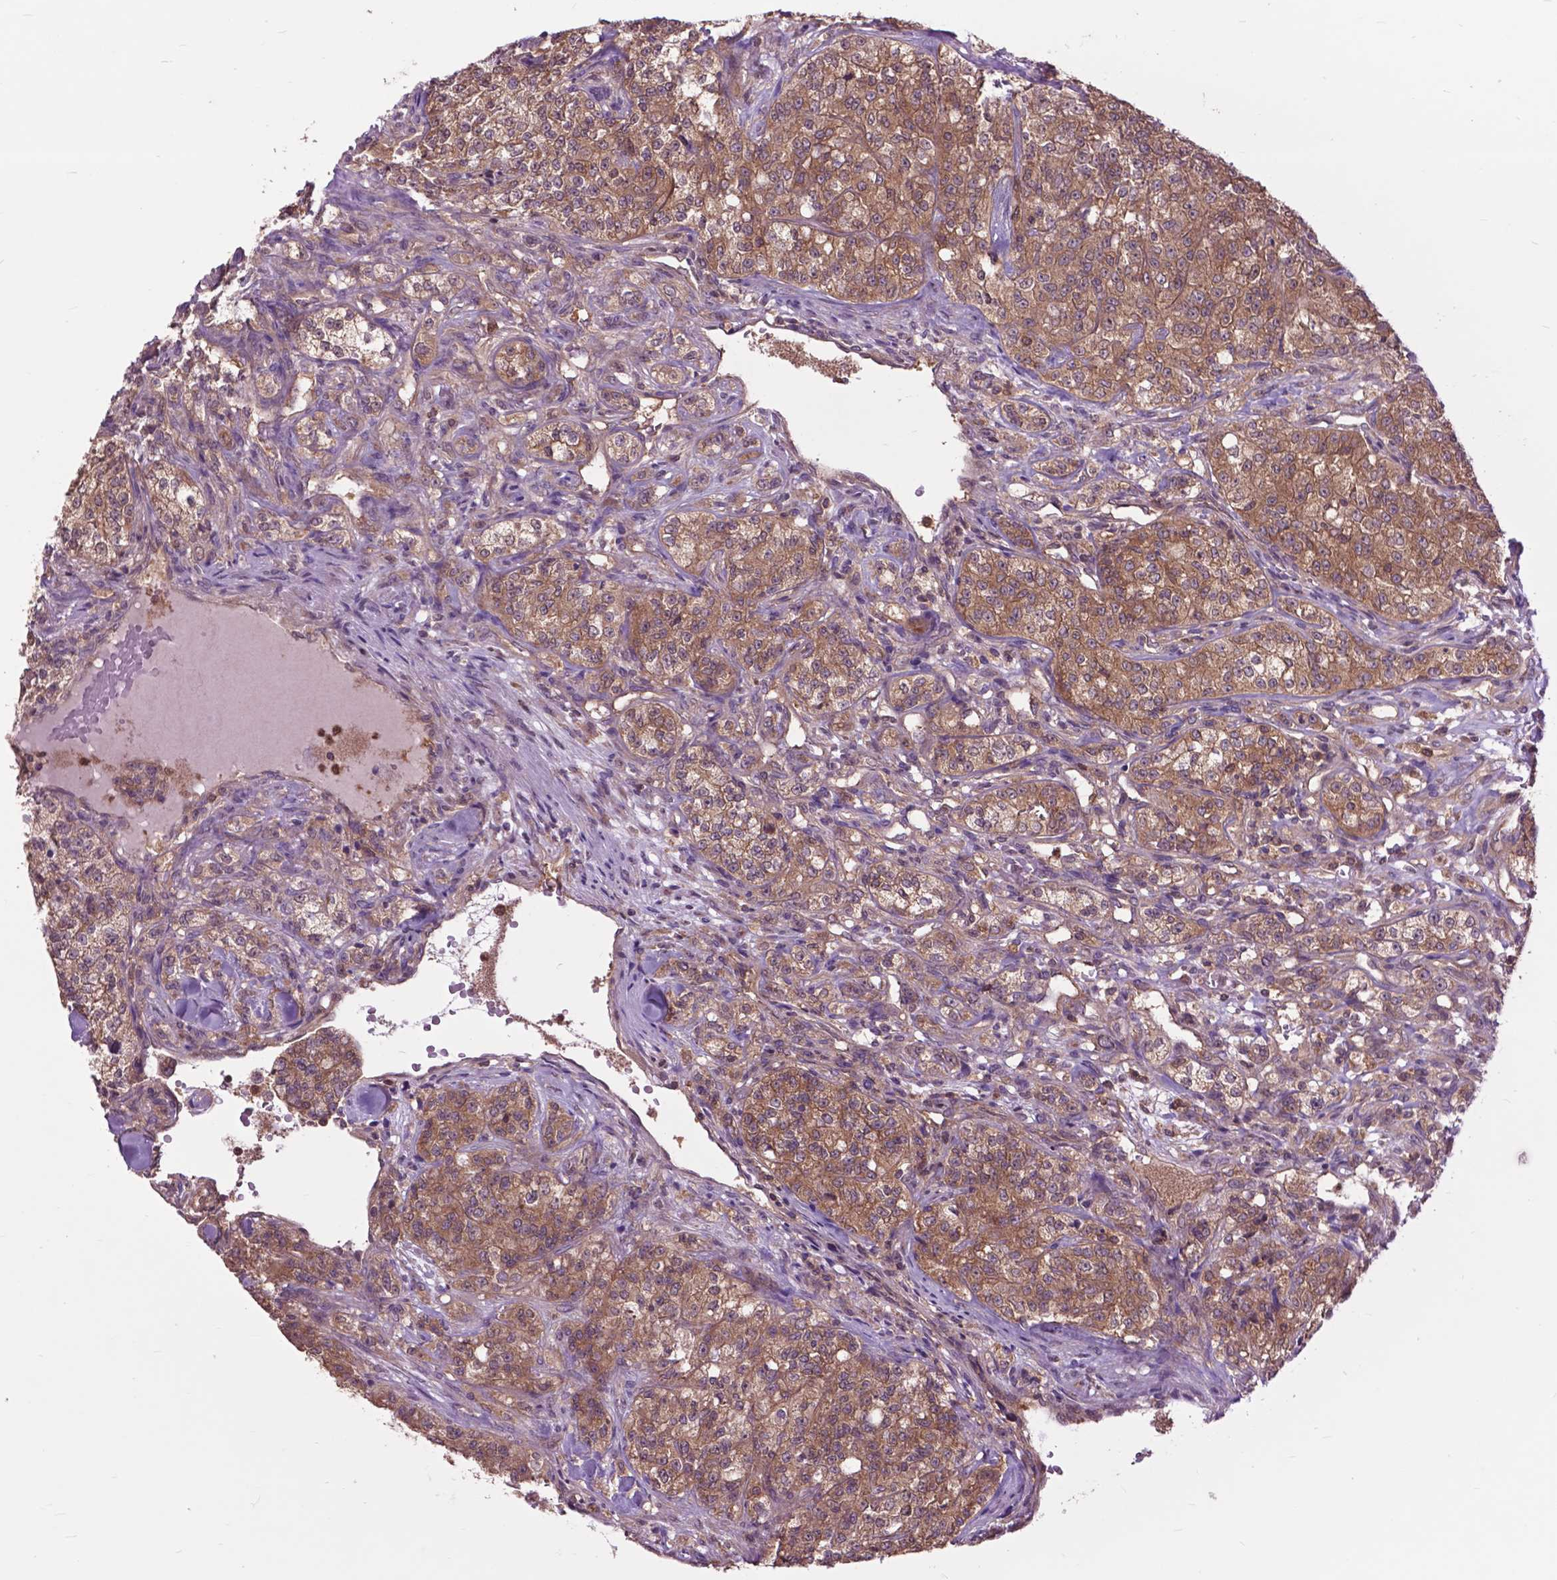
{"staining": {"intensity": "moderate", "quantity": ">75%", "location": "cytoplasmic/membranous"}, "tissue": "renal cancer", "cell_type": "Tumor cells", "image_type": "cancer", "snomed": [{"axis": "morphology", "description": "Adenocarcinoma, NOS"}, {"axis": "topography", "description": "Kidney"}], "caption": "Protein expression analysis of adenocarcinoma (renal) exhibits moderate cytoplasmic/membranous positivity in approximately >75% of tumor cells.", "gene": "ARAF", "patient": {"sex": "female", "age": 63}}